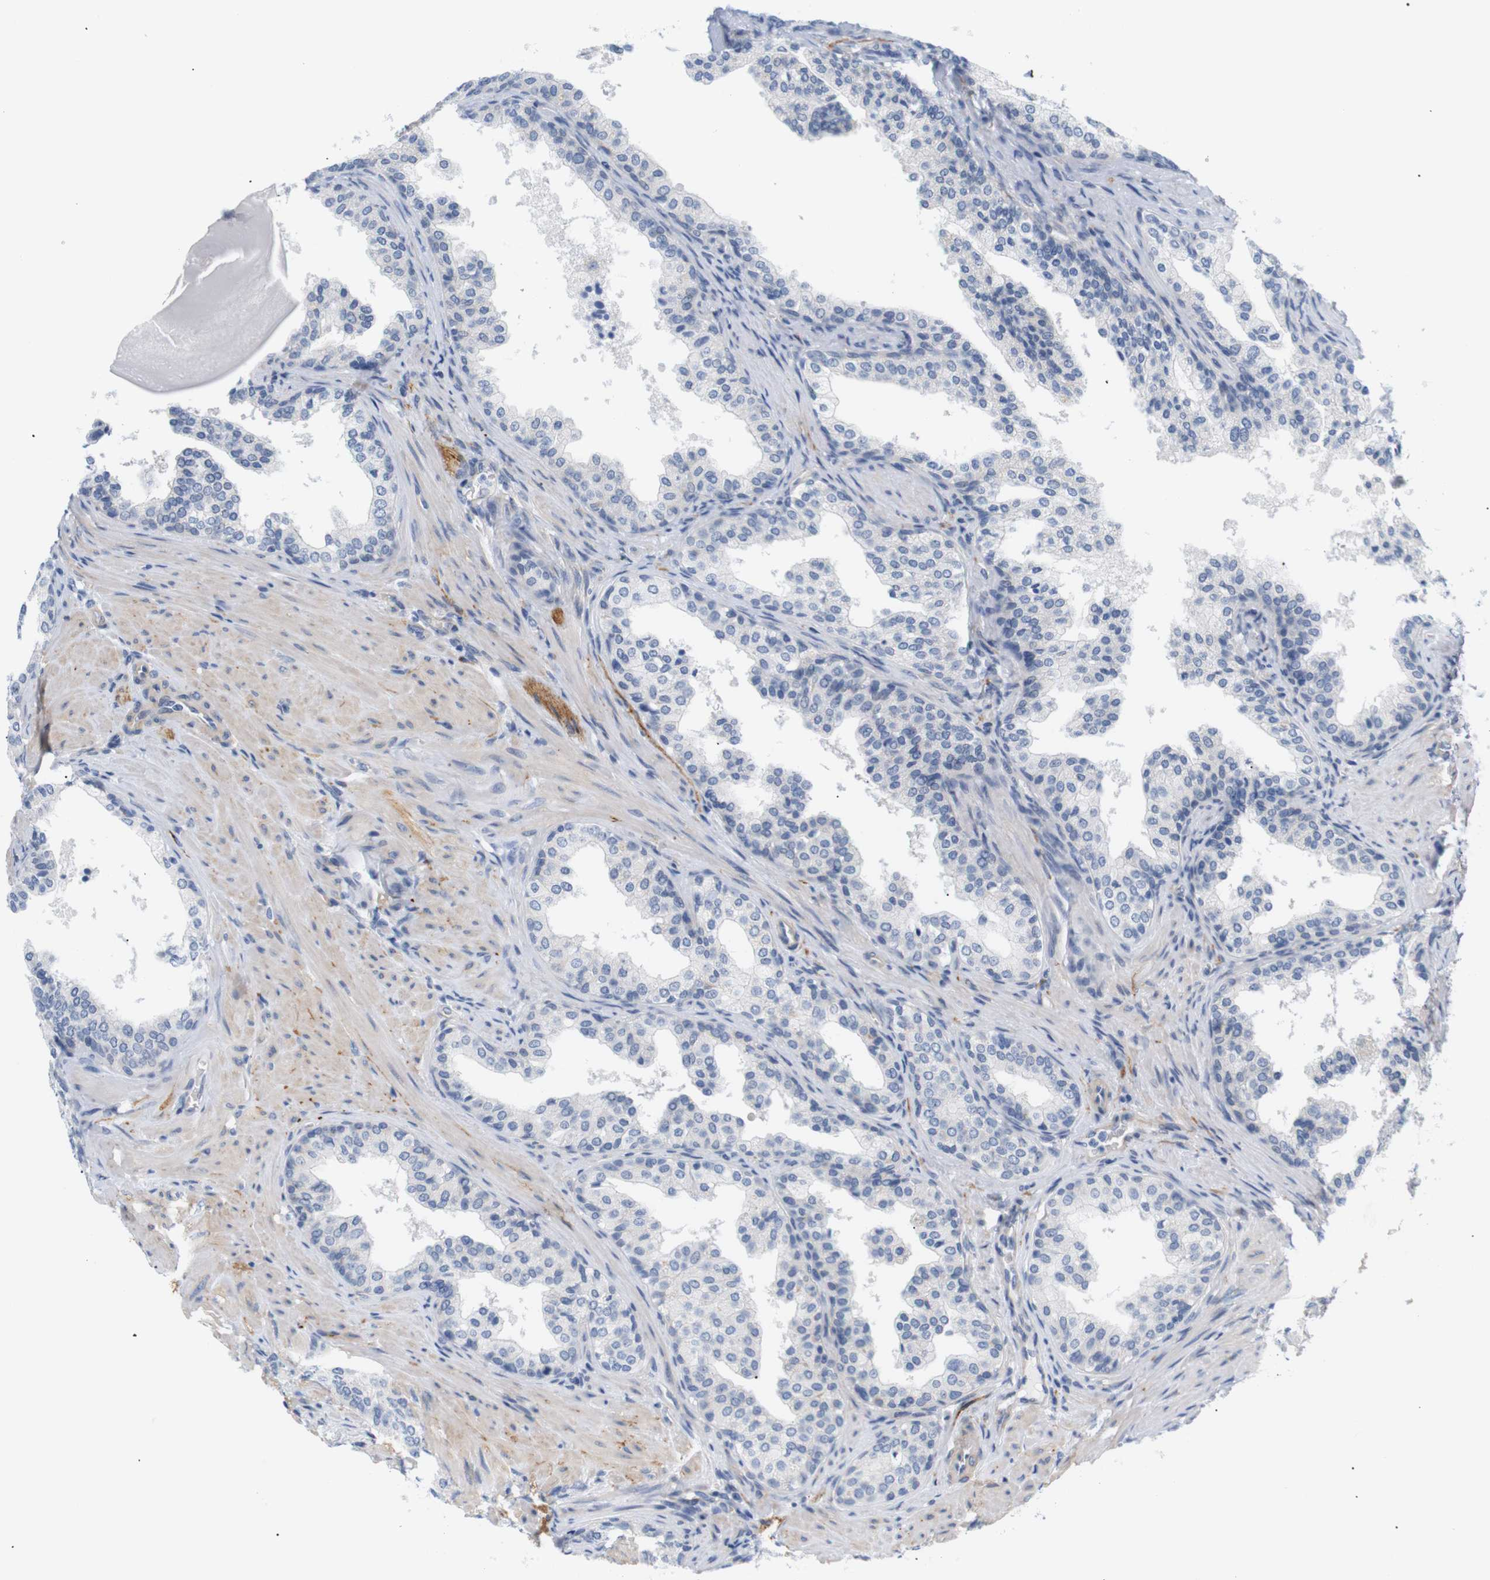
{"staining": {"intensity": "negative", "quantity": "none", "location": "none"}, "tissue": "prostate cancer", "cell_type": "Tumor cells", "image_type": "cancer", "snomed": [{"axis": "morphology", "description": "Adenocarcinoma, Low grade"}, {"axis": "topography", "description": "Prostate"}], "caption": "Human prostate cancer (adenocarcinoma (low-grade)) stained for a protein using IHC exhibits no positivity in tumor cells.", "gene": "STMN3", "patient": {"sex": "male", "age": 60}}